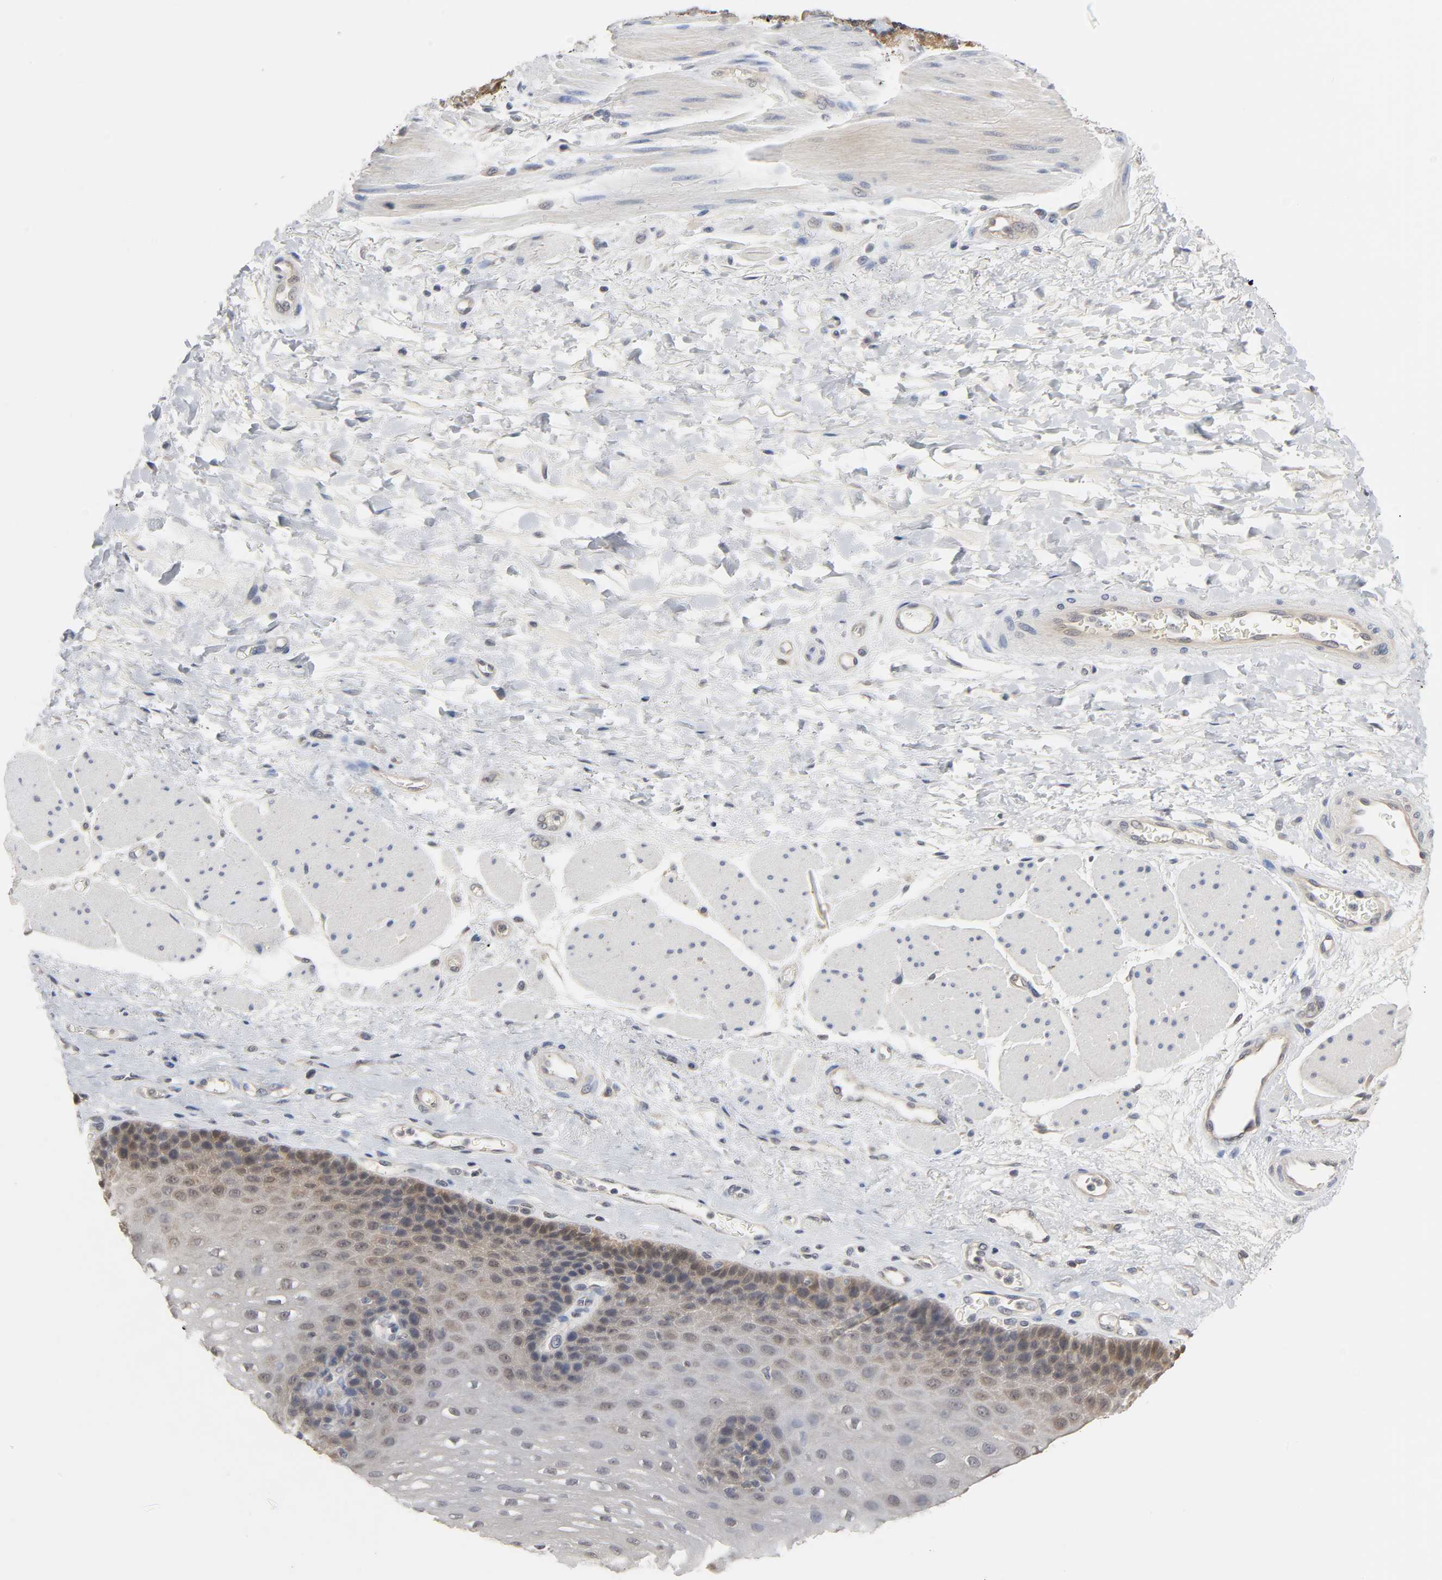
{"staining": {"intensity": "weak", "quantity": "<25%", "location": "cytoplasmic/membranous,nuclear"}, "tissue": "esophagus", "cell_type": "Squamous epithelial cells", "image_type": "normal", "snomed": [{"axis": "morphology", "description": "Normal tissue, NOS"}, {"axis": "topography", "description": "Esophagus"}], "caption": "This is a photomicrograph of immunohistochemistry (IHC) staining of normal esophagus, which shows no expression in squamous epithelial cells.", "gene": "MIF", "patient": {"sex": "female", "age": 72}}